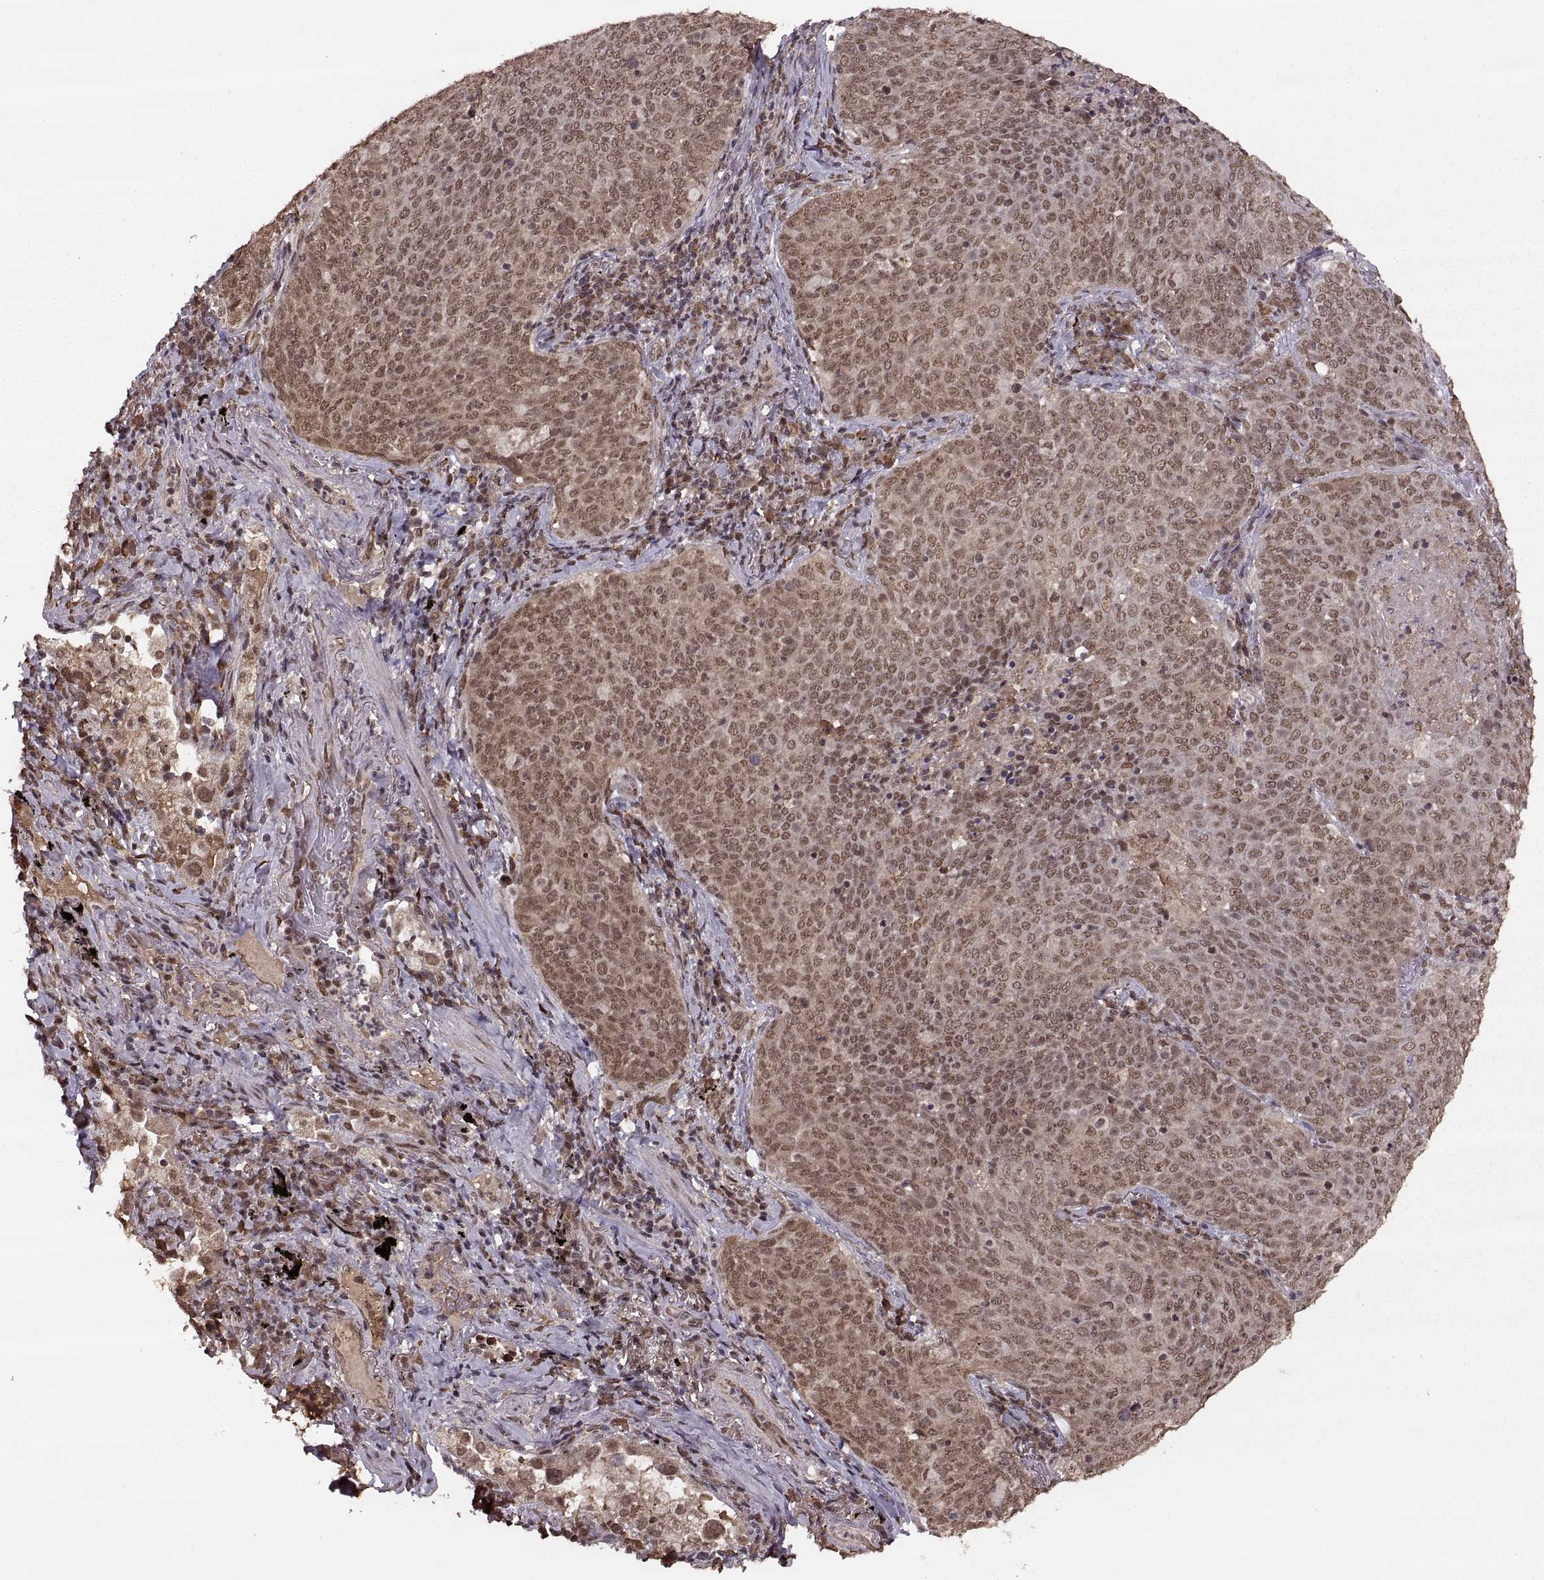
{"staining": {"intensity": "moderate", "quantity": ">75%", "location": "nuclear"}, "tissue": "lung cancer", "cell_type": "Tumor cells", "image_type": "cancer", "snomed": [{"axis": "morphology", "description": "Squamous cell carcinoma, NOS"}, {"axis": "topography", "description": "Lung"}], "caption": "A micrograph showing moderate nuclear staining in about >75% of tumor cells in lung cancer, as visualized by brown immunohistochemical staining.", "gene": "RFT1", "patient": {"sex": "male", "age": 82}}